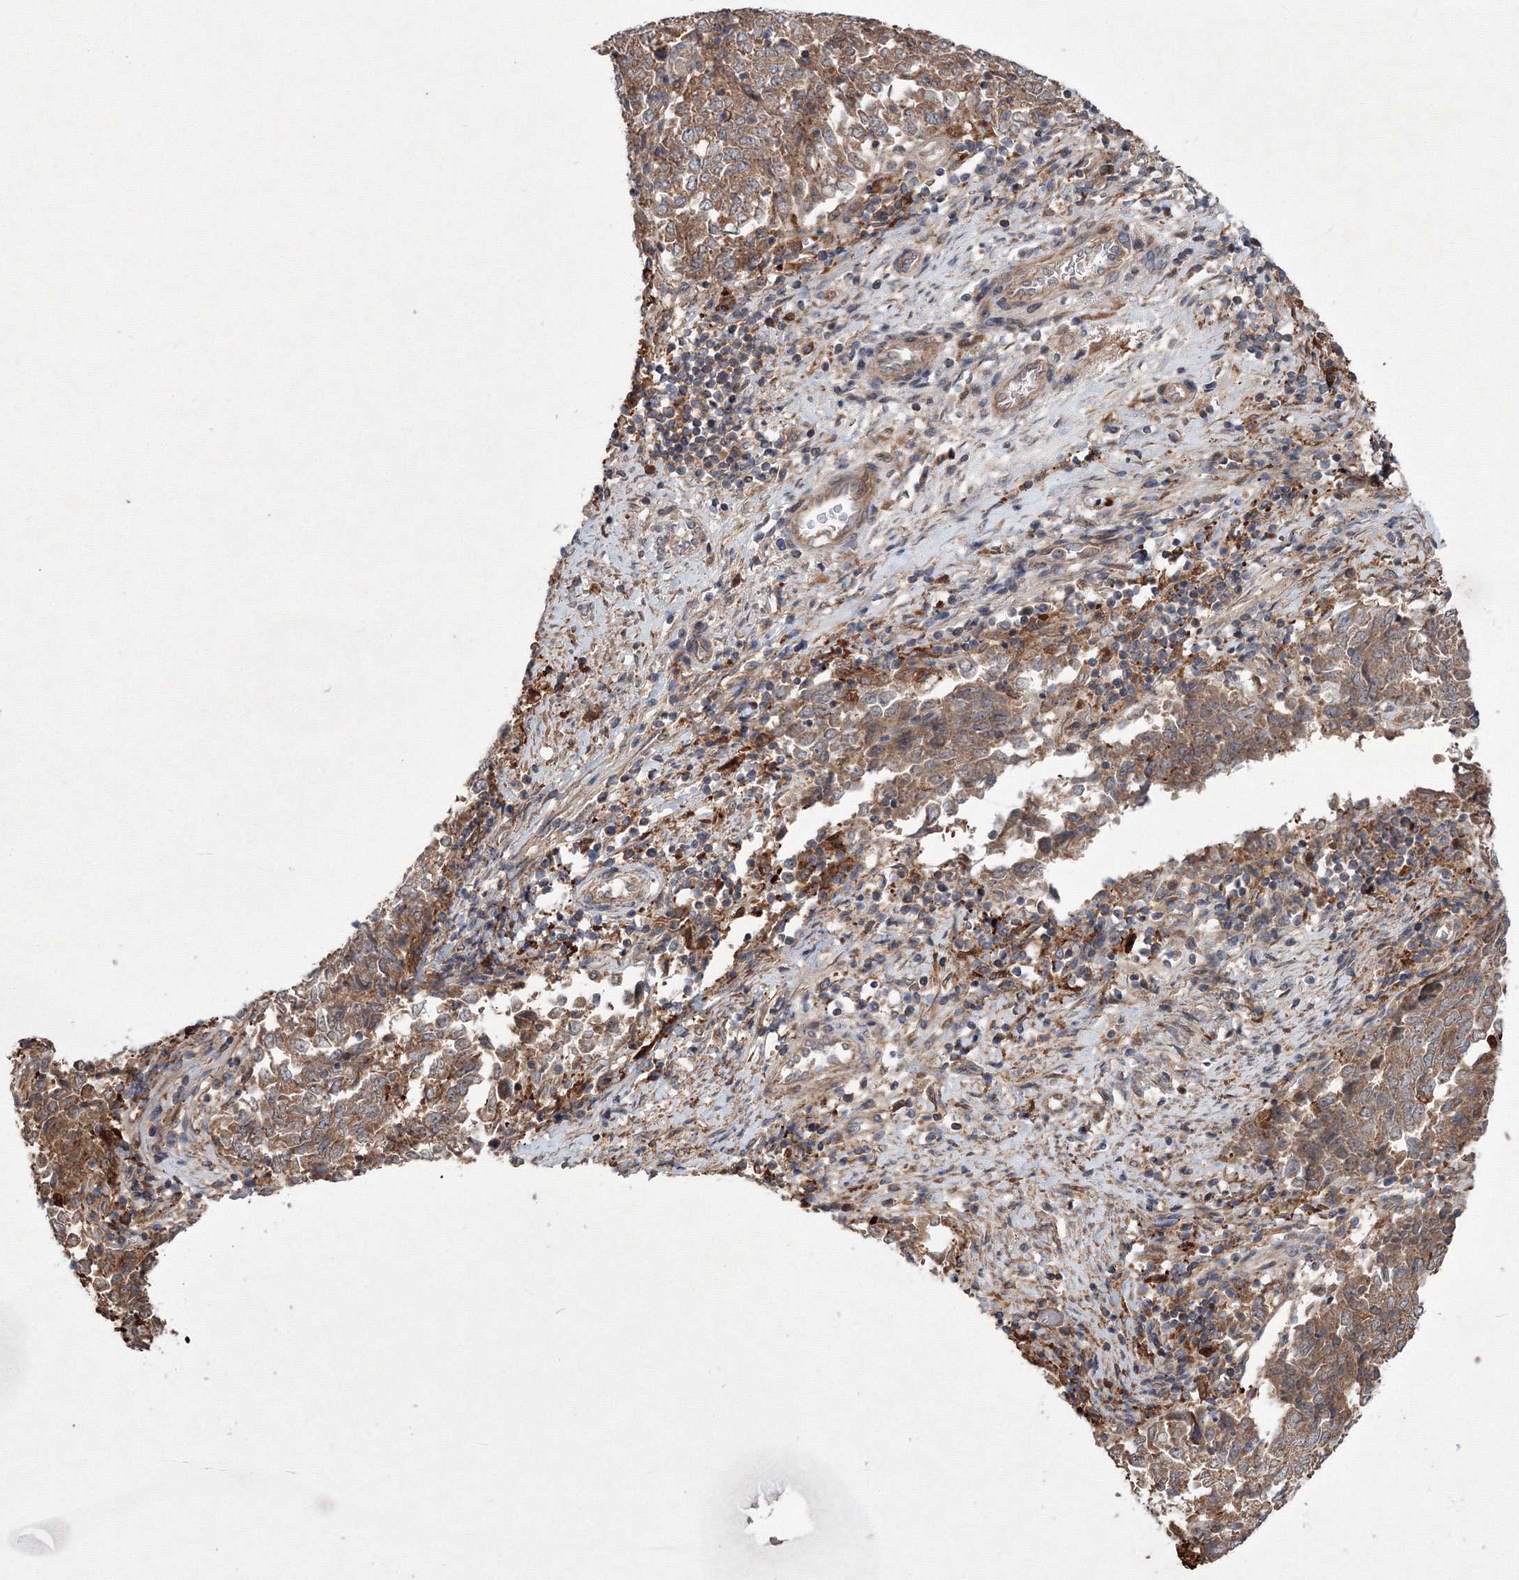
{"staining": {"intensity": "moderate", "quantity": ">75%", "location": "cytoplasmic/membranous"}, "tissue": "endometrial cancer", "cell_type": "Tumor cells", "image_type": "cancer", "snomed": [{"axis": "morphology", "description": "Adenocarcinoma, NOS"}, {"axis": "topography", "description": "Endometrium"}], "caption": "Immunohistochemical staining of human endometrial adenocarcinoma exhibits medium levels of moderate cytoplasmic/membranous protein positivity in about >75% of tumor cells.", "gene": "RANBP3L", "patient": {"sex": "female", "age": 80}}